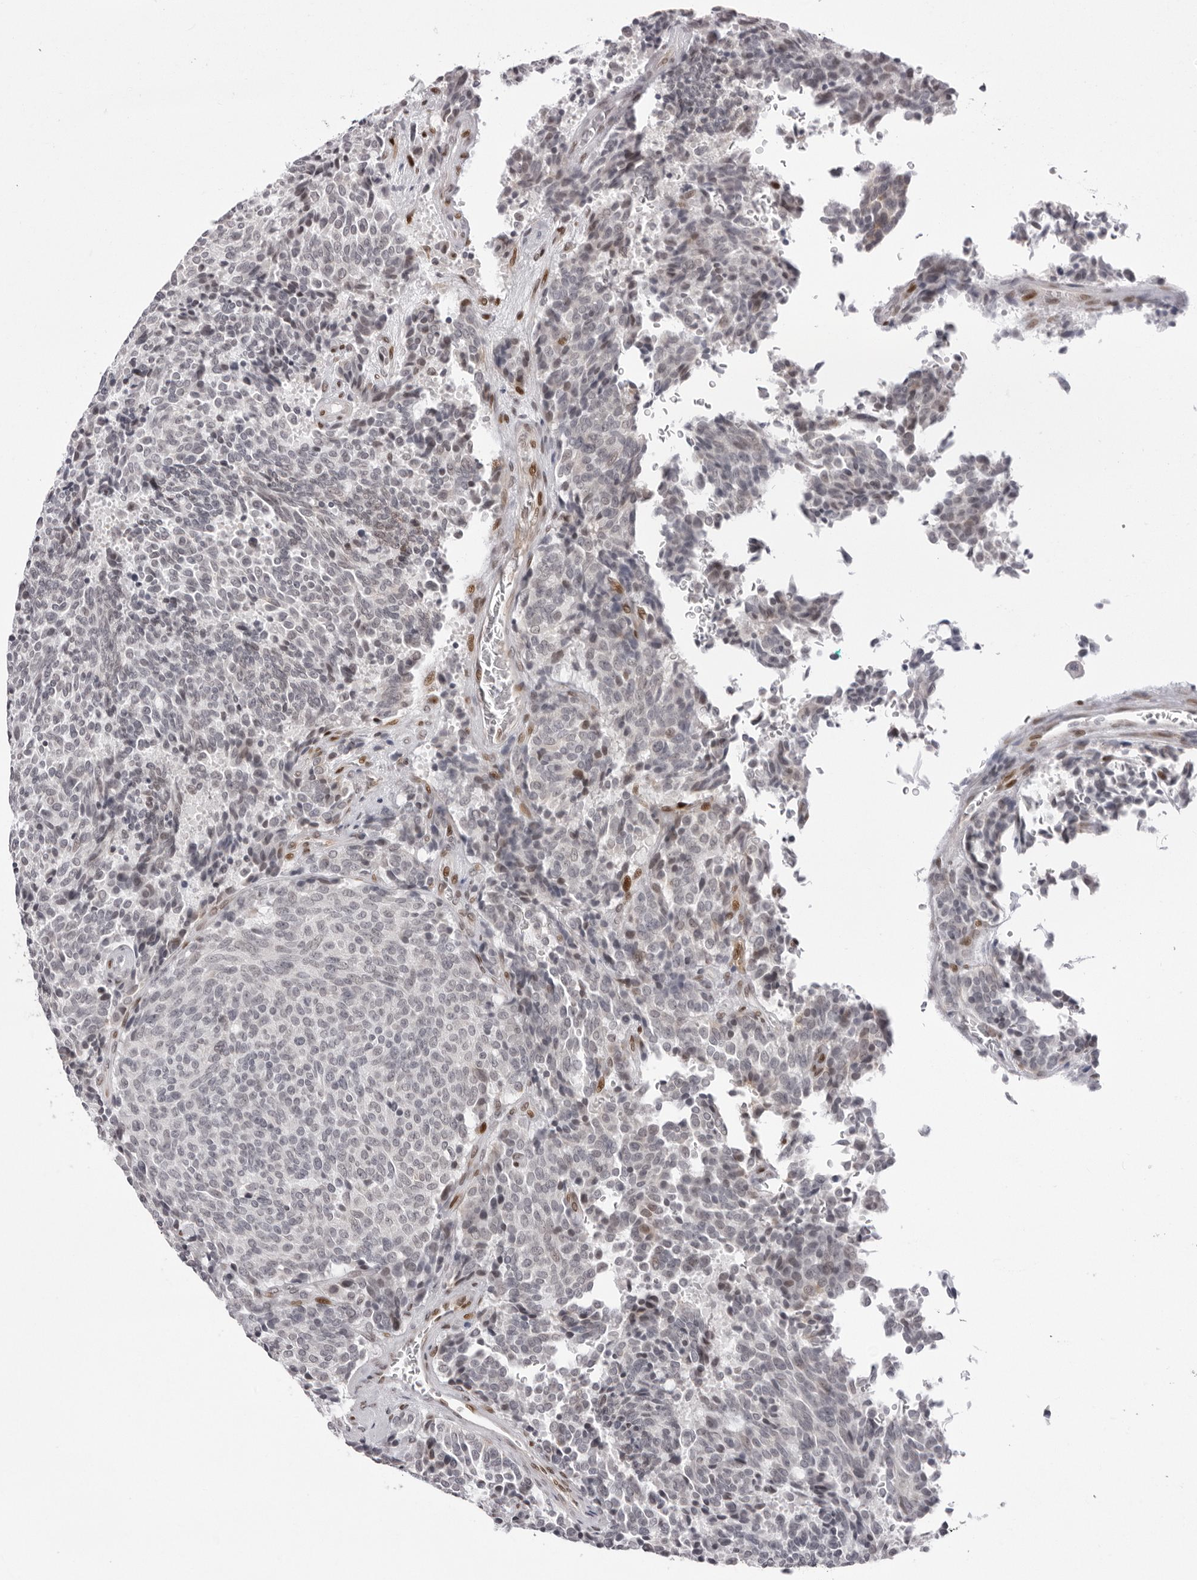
{"staining": {"intensity": "negative", "quantity": "none", "location": "none"}, "tissue": "carcinoid", "cell_type": "Tumor cells", "image_type": "cancer", "snomed": [{"axis": "morphology", "description": "Carcinoid, malignant, NOS"}, {"axis": "topography", "description": "Pancreas"}], "caption": "Immunohistochemical staining of human carcinoid shows no significant expression in tumor cells.", "gene": "NTPCR", "patient": {"sex": "female", "age": 54}}